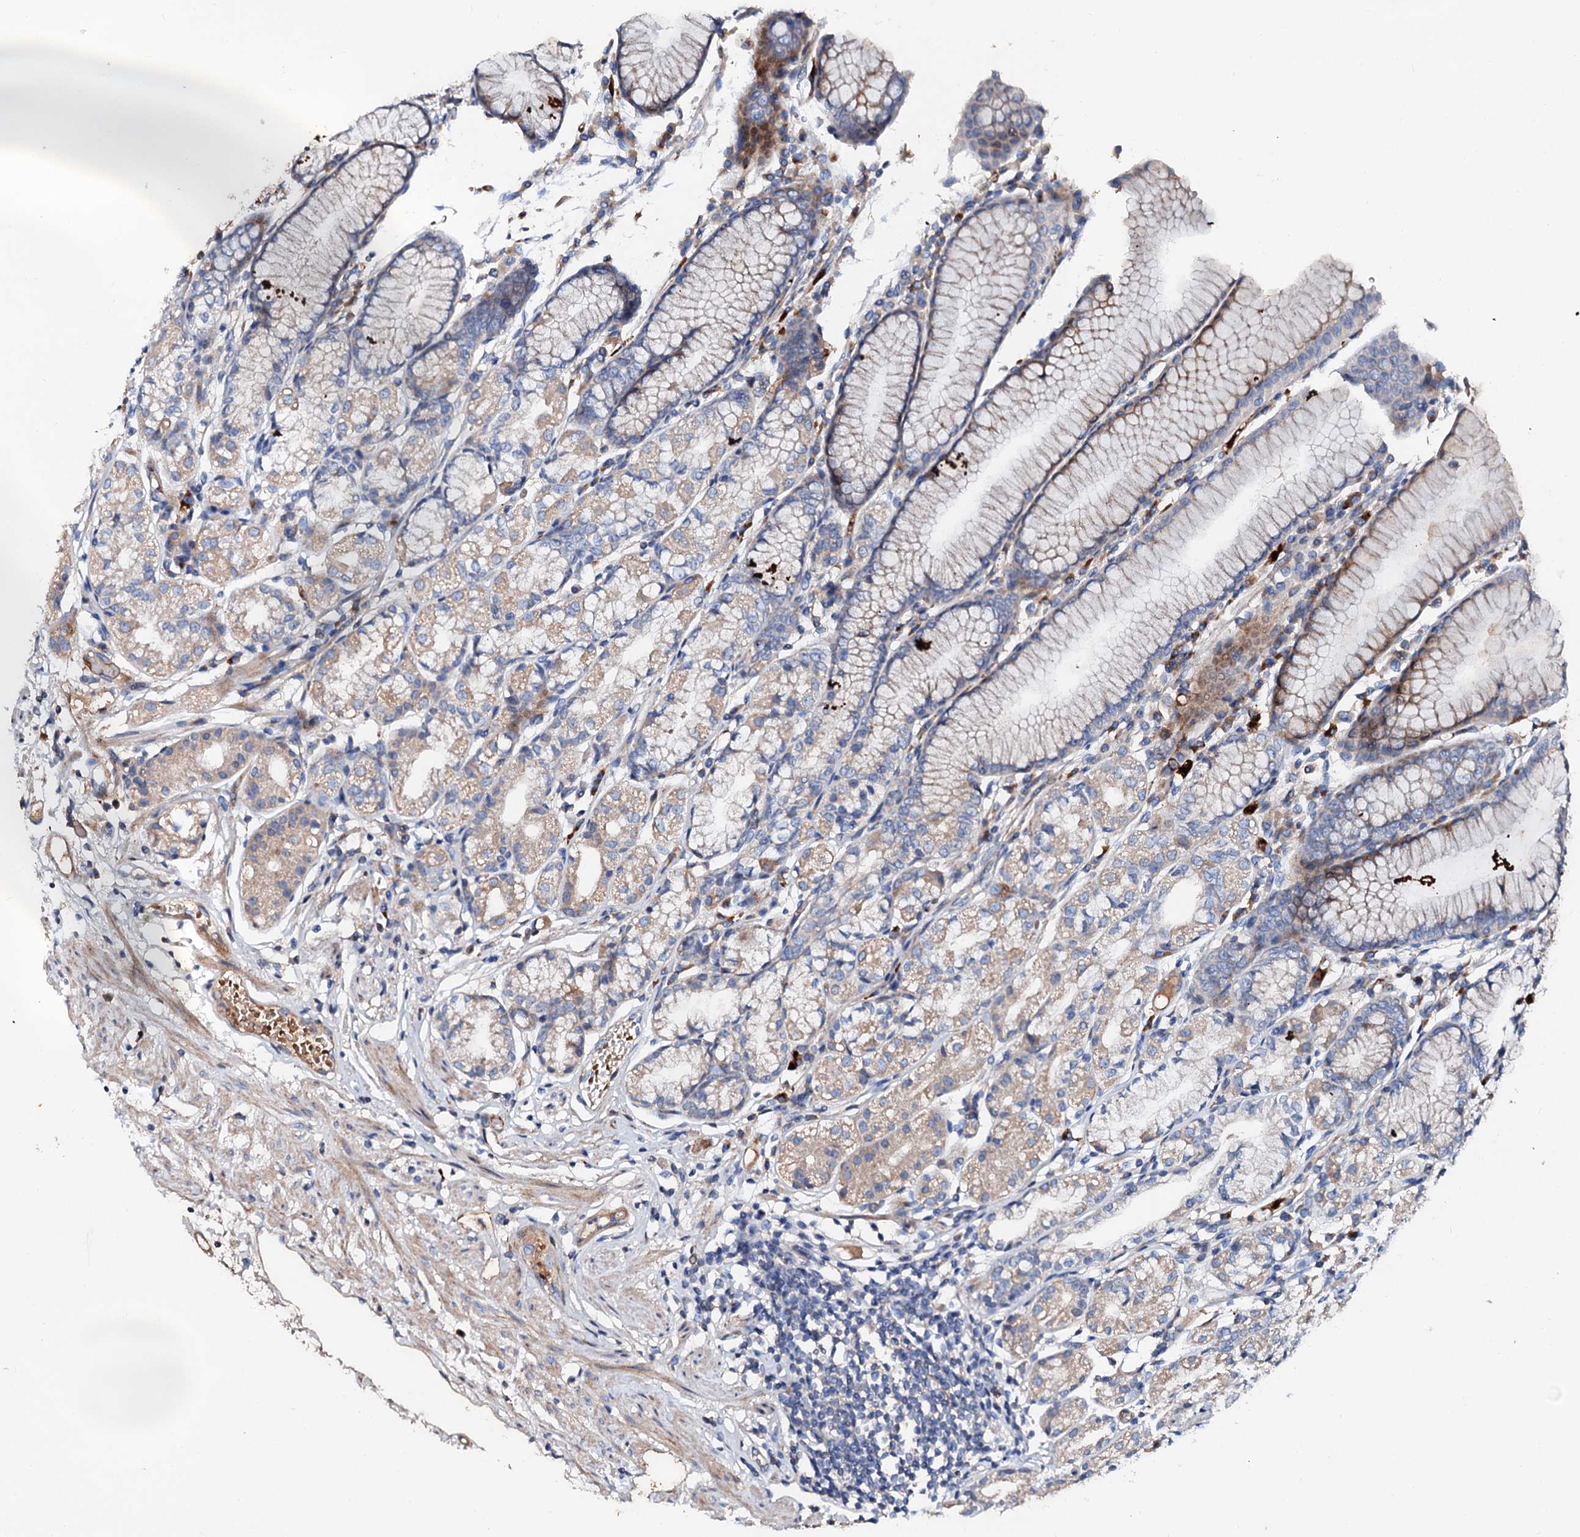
{"staining": {"intensity": "weak", "quantity": "25%-75%", "location": "cytoplasmic/membranous"}, "tissue": "stomach", "cell_type": "Glandular cells", "image_type": "normal", "snomed": [{"axis": "morphology", "description": "Normal tissue, NOS"}, {"axis": "topography", "description": "Stomach"}], "caption": "Immunohistochemical staining of unremarkable human stomach reveals 25%-75% levels of weak cytoplasmic/membranous protein expression in about 25%-75% of glandular cells. The protein of interest is stained brown, and the nuclei are stained in blue (DAB (3,3'-diaminobenzidine) IHC with brightfield microscopy, high magnification).", "gene": "SLC10A7", "patient": {"sex": "female", "age": 57}}